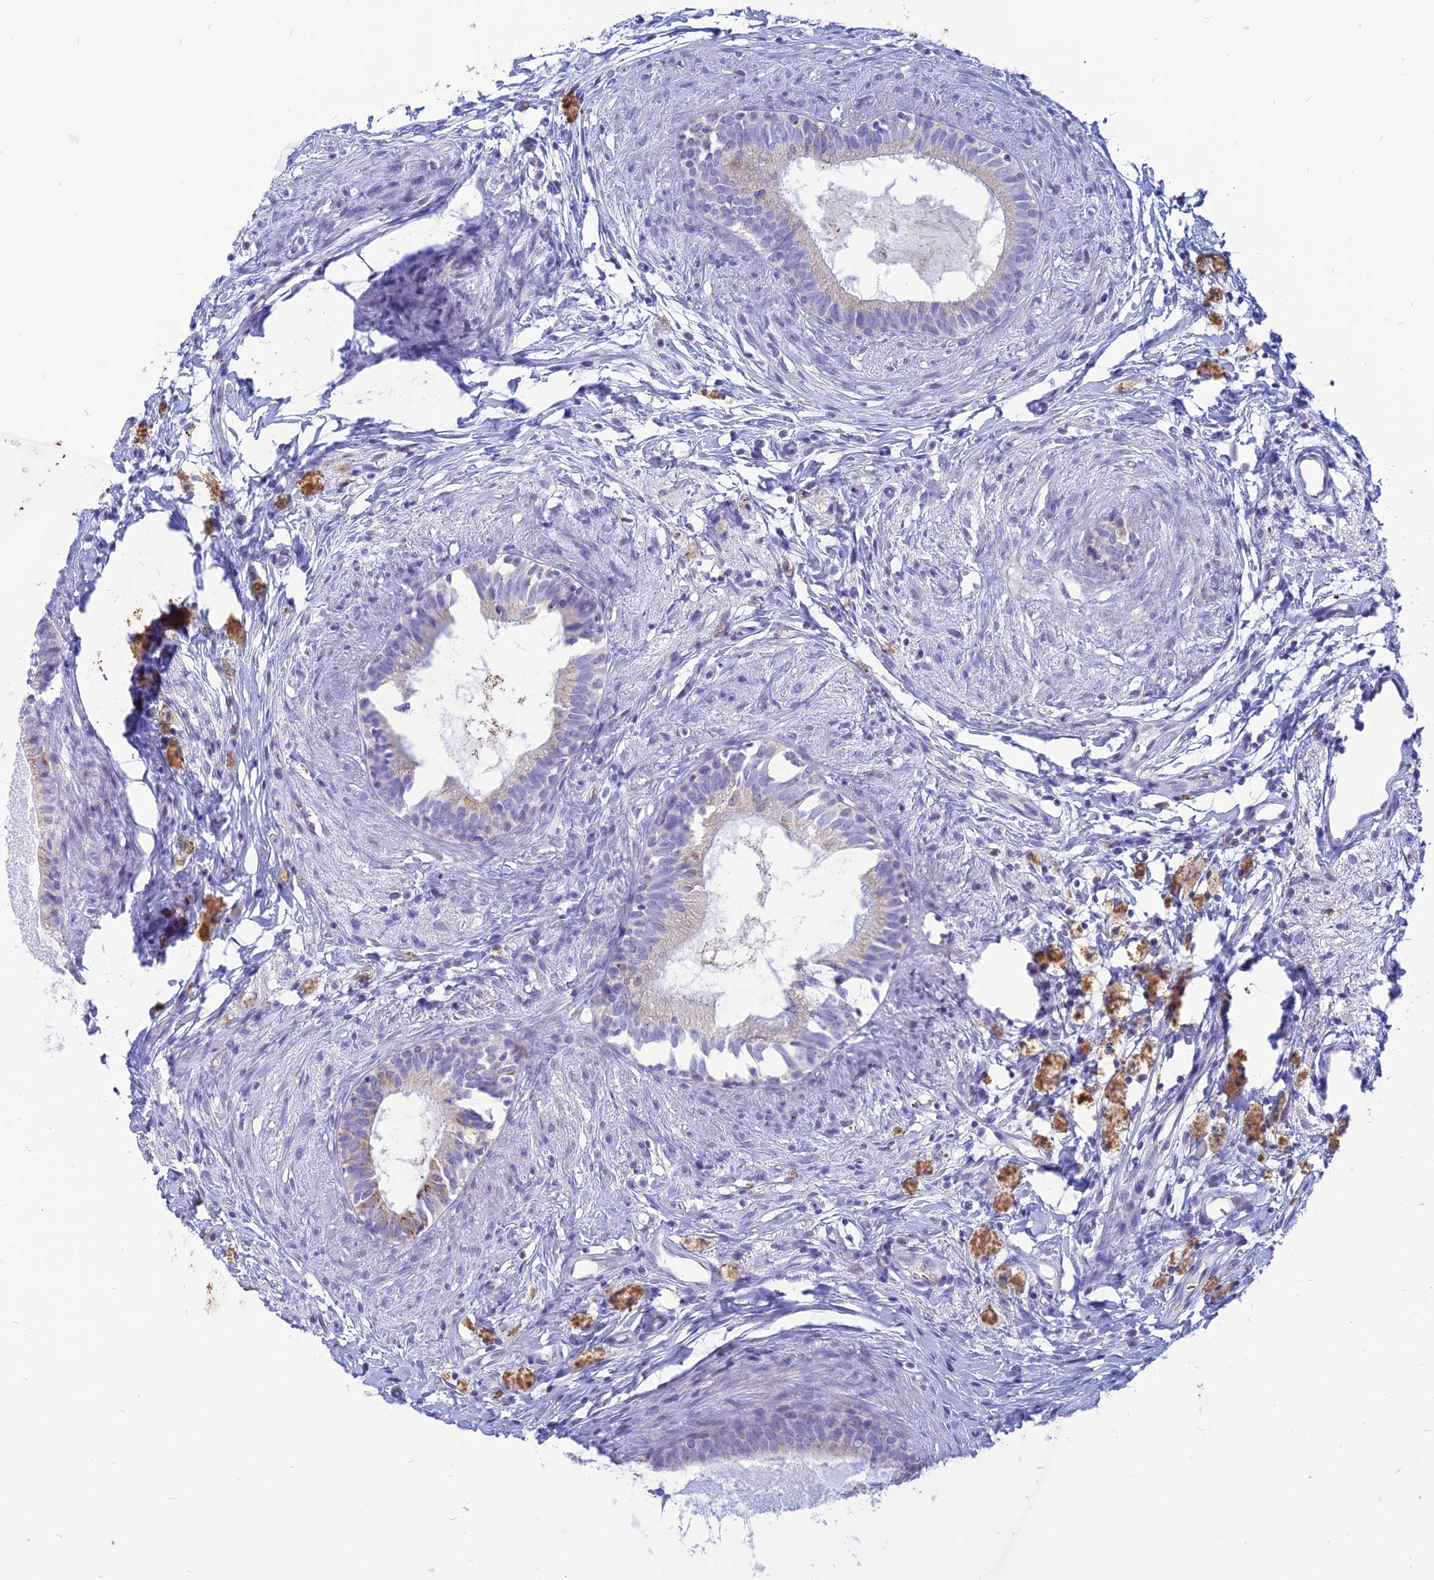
{"staining": {"intensity": "weak", "quantity": "<25%", "location": "cytoplasmic/membranous"}, "tissue": "epididymis", "cell_type": "Glandular cells", "image_type": "normal", "snomed": [{"axis": "morphology", "description": "Normal tissue, NOS"}, {"axis": "topography", "description": "Epididymis"}], "caption": "This micrograph is of benign epididymis stained with immunohistochemistry (IHC) to label a protein in brown with the nuclei are counter-stained blue. There is no expression in glandular cells. (Brightfield microscopy of DAB (3,3'-diaminobenzidine) immunohistochemistry at high magnification).", "gene": "HHAT", "patient": {"sex": "male", "age": 80}}